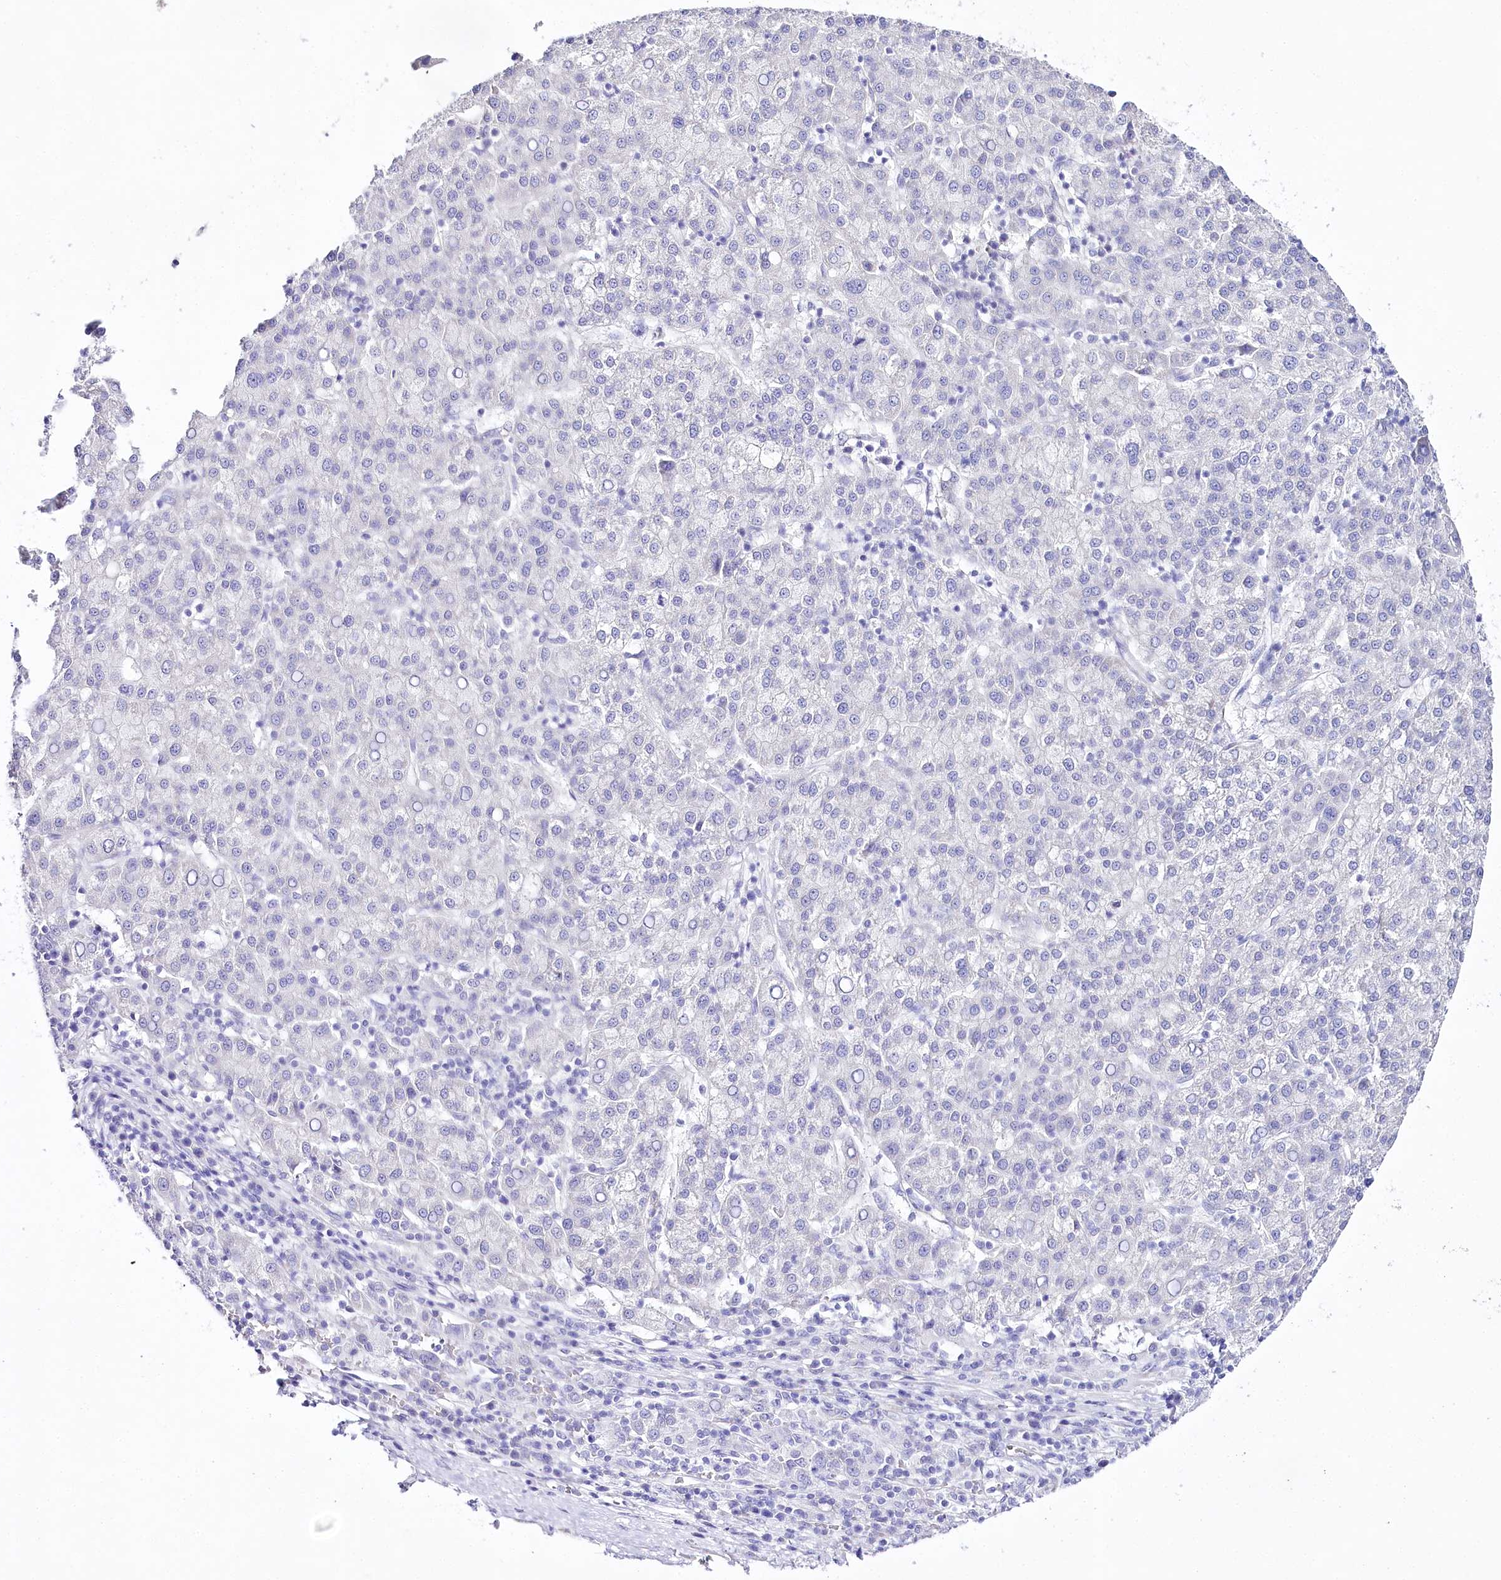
{"staining": {"intensity": "negative", "quantity": "none", "location": "none"}, "tissue": "liver cancer", "cell_type": "Tumor cells", "image_type": "cancer", "snomed": [{"axis": "morphology", "description": "Carcinoma, Hepatocellular, NOS"}, {"axis": "topography", "description": "Liver"}], "caption": "DAB (3,3'-diaminobenzidine) immunohistochemical staining of liver cancer (hepatocellular carcinoma) exhibits no significant expression in tumor cells.", "gene": "CSN3", "patient": {"sex": "female", "age": 58}}